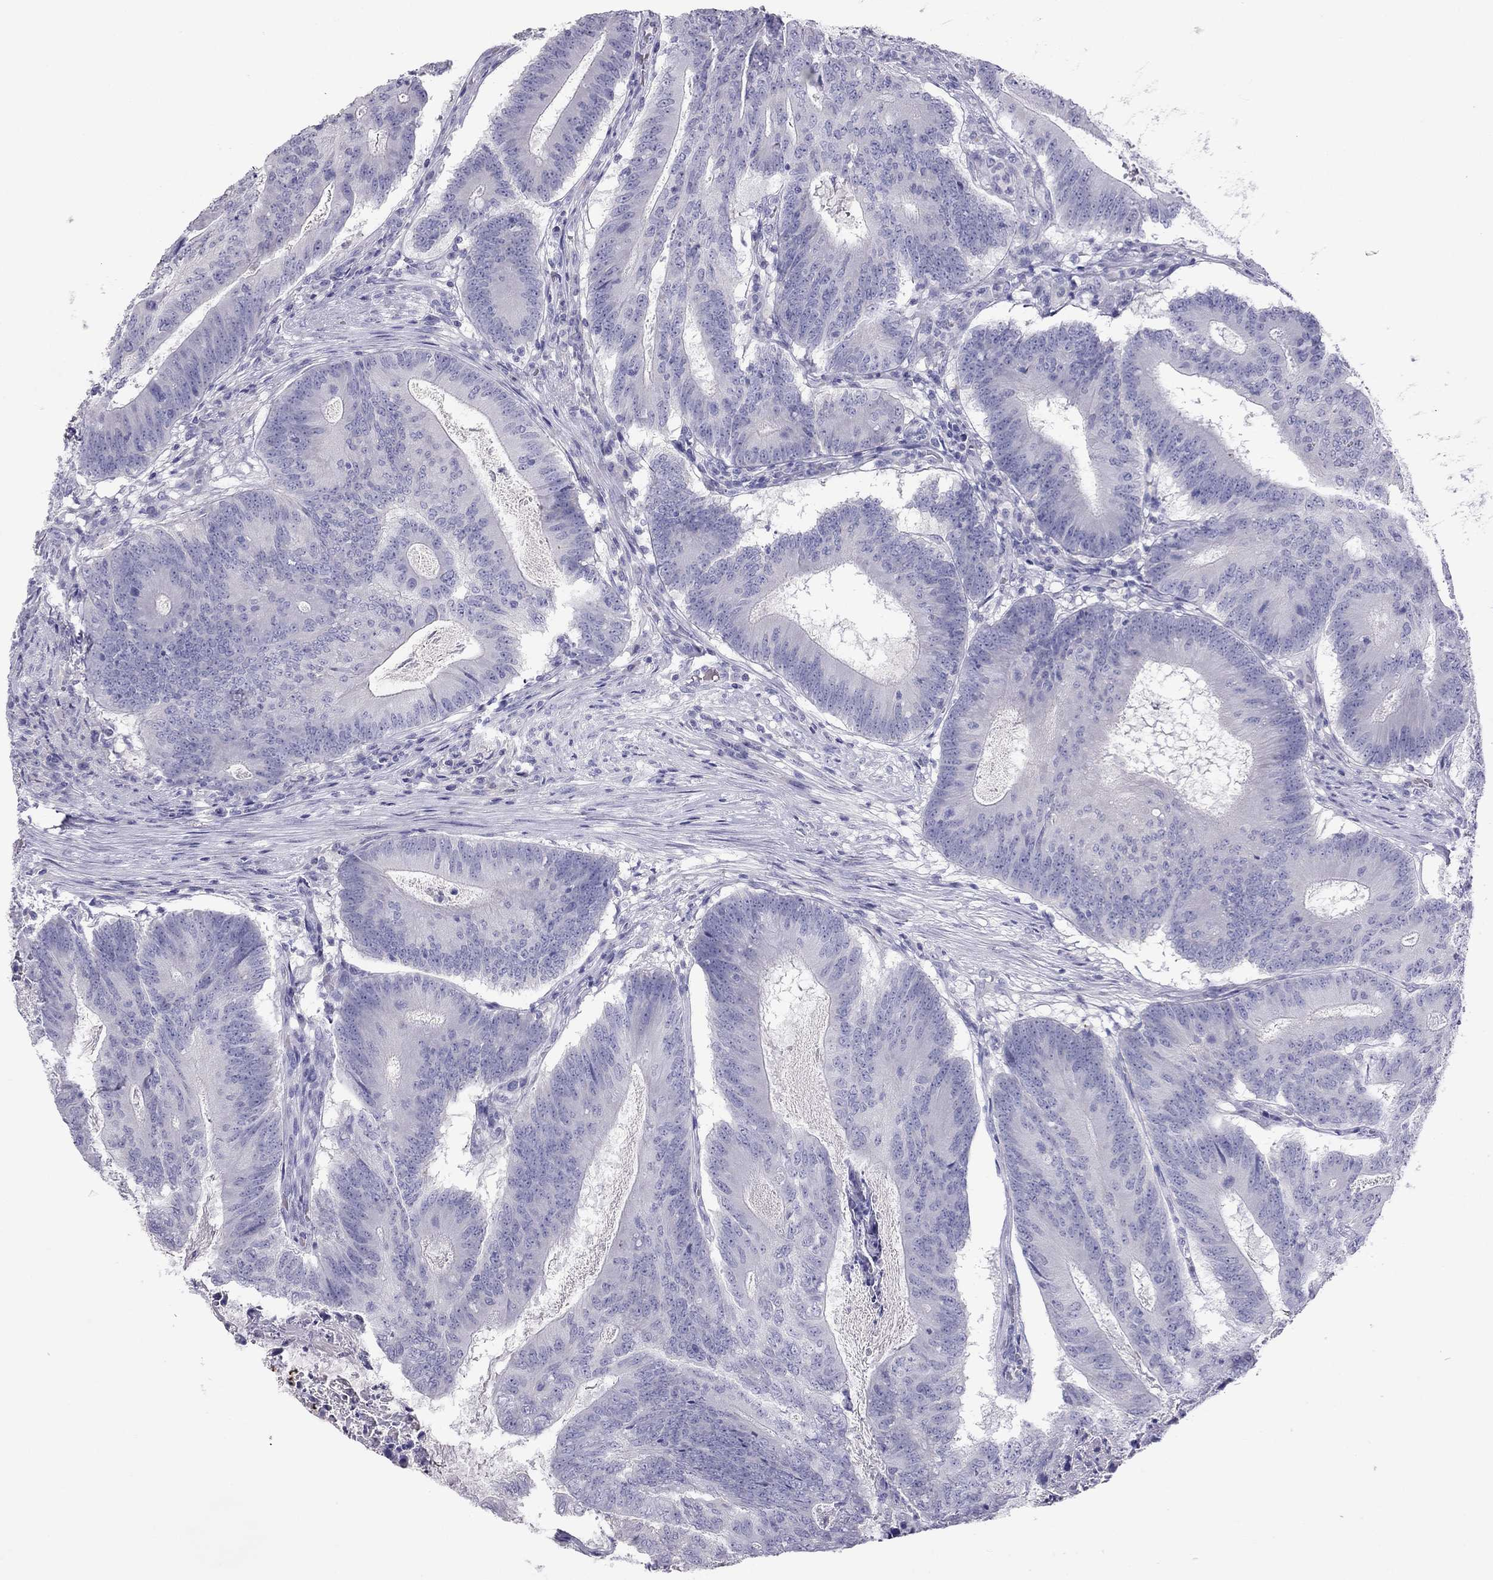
{"staining": {"intensity": "negative", "quantity": "none", "location": "none"}, "tissue": "colorectal cancer", "cell_type": "Tumor cells", "image_type": "cancer", "snomed": [{"axis": "morphology", "description": "Adenocarcinoma, NOS"}, {"axis": "topography", "description": "Colon"}], "caption": "IHC image of neoplastic tissue: human colorectal cancer (adenocarcinoma) stained with DAB reveals no significant protein expression in tumor cells.", "gene": "MUC16", "patient": {"sex": "female", "age": 70}}